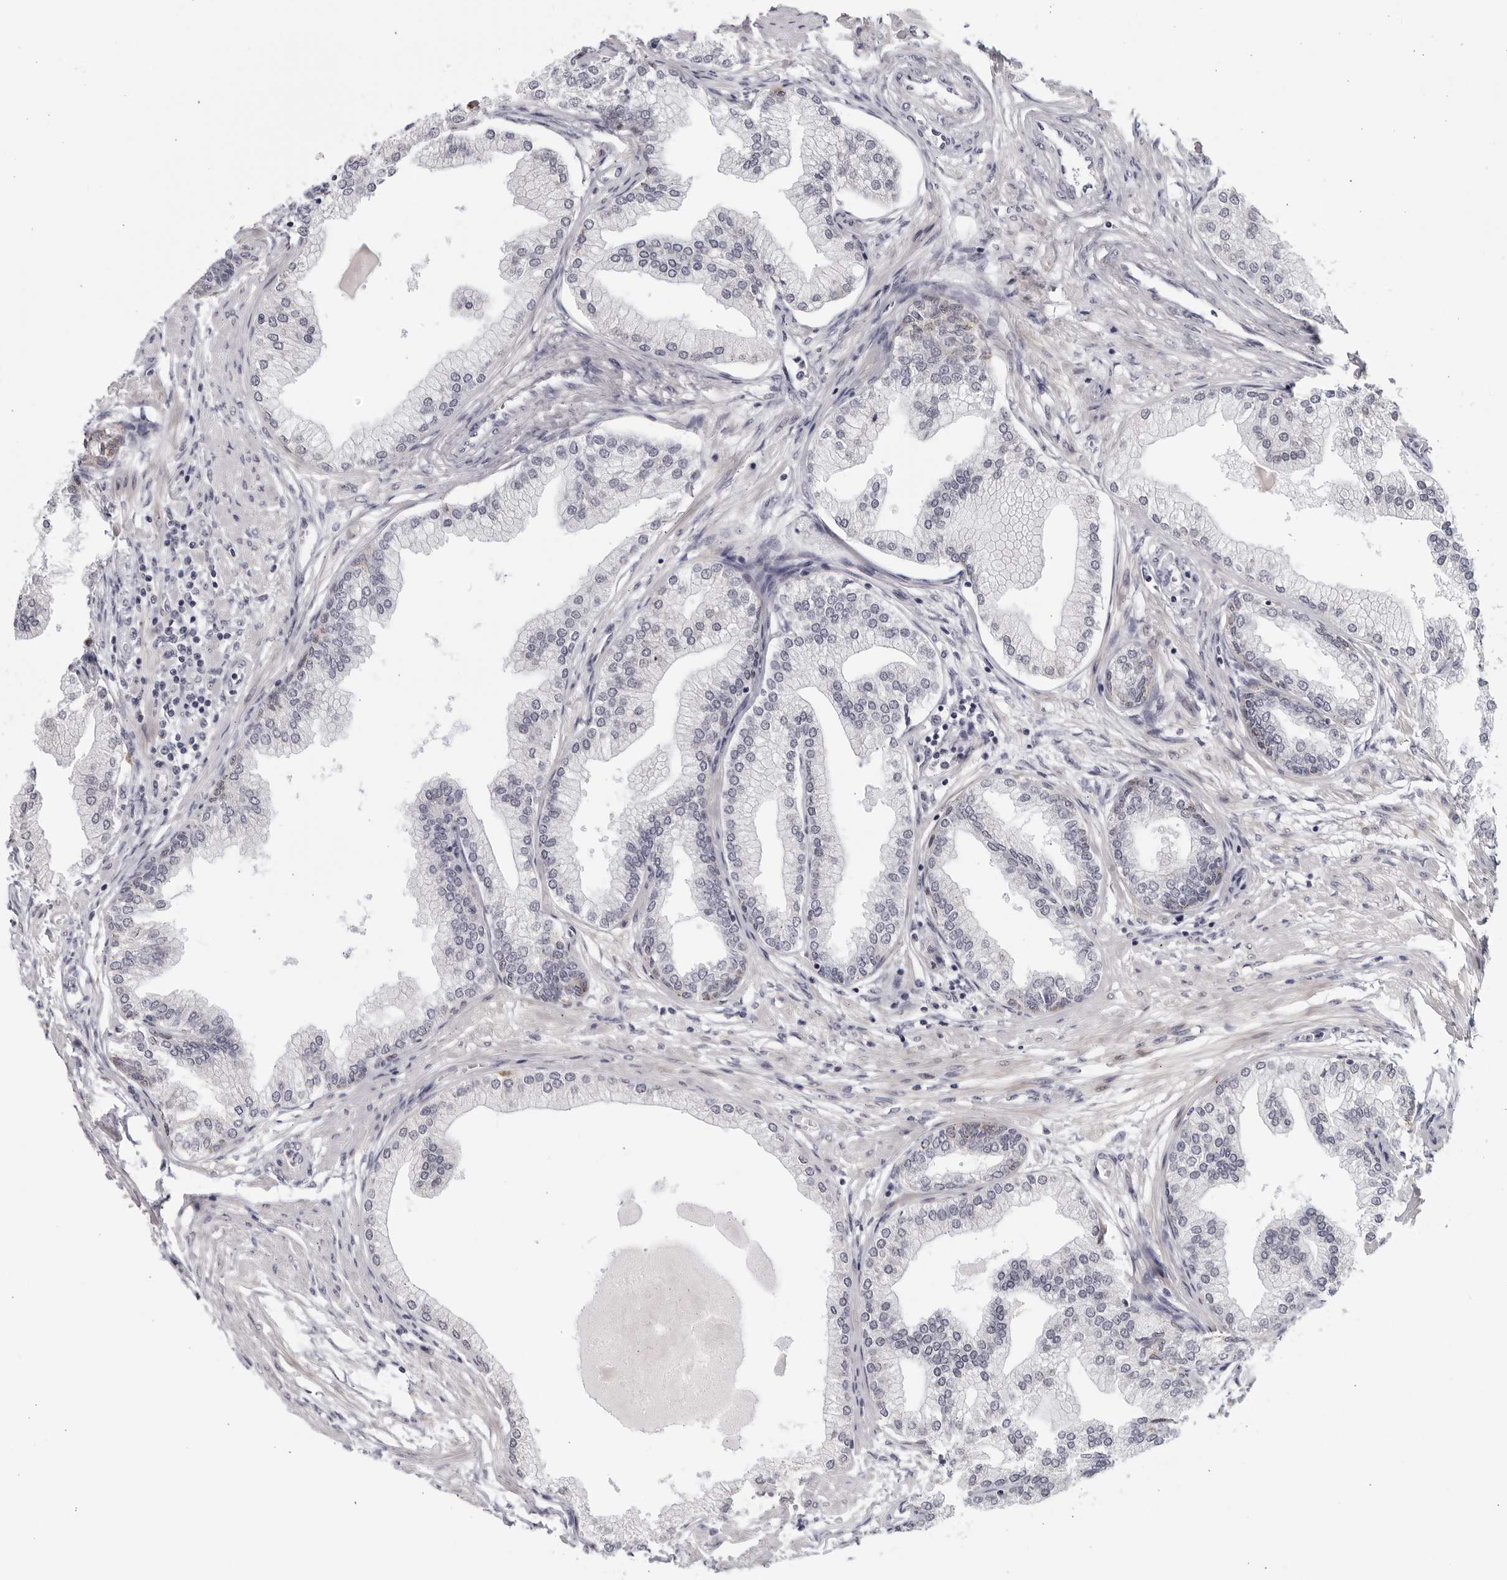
{"staining": {"intensity": "moderate", "quantity": "<25%", "location": "cytoplasmic/membranous"}, "tissue": "prostate", "cell_type": "Glandular cells", "image_type": "normal", "snomed": [{"axis": "morphology", "description": "Normal tissue, NOS"}, {"axis": "morphology", "description": "Urothelial carcinoma, Low grade"}, {"axis": "topography", "description": "Urinary bladder"}, {"axis": "topography", "description": "Prostate"}], "caption": "Normal prostate shows moderate cytoplasmic/membranous staining in about <25% of glandular cells, visualized by immunohistochemistry. (DAB IHC with brightfield microscopy, high magnification).", "gene": "STRADB", "patient": {"sex": "male", "age": 60}}